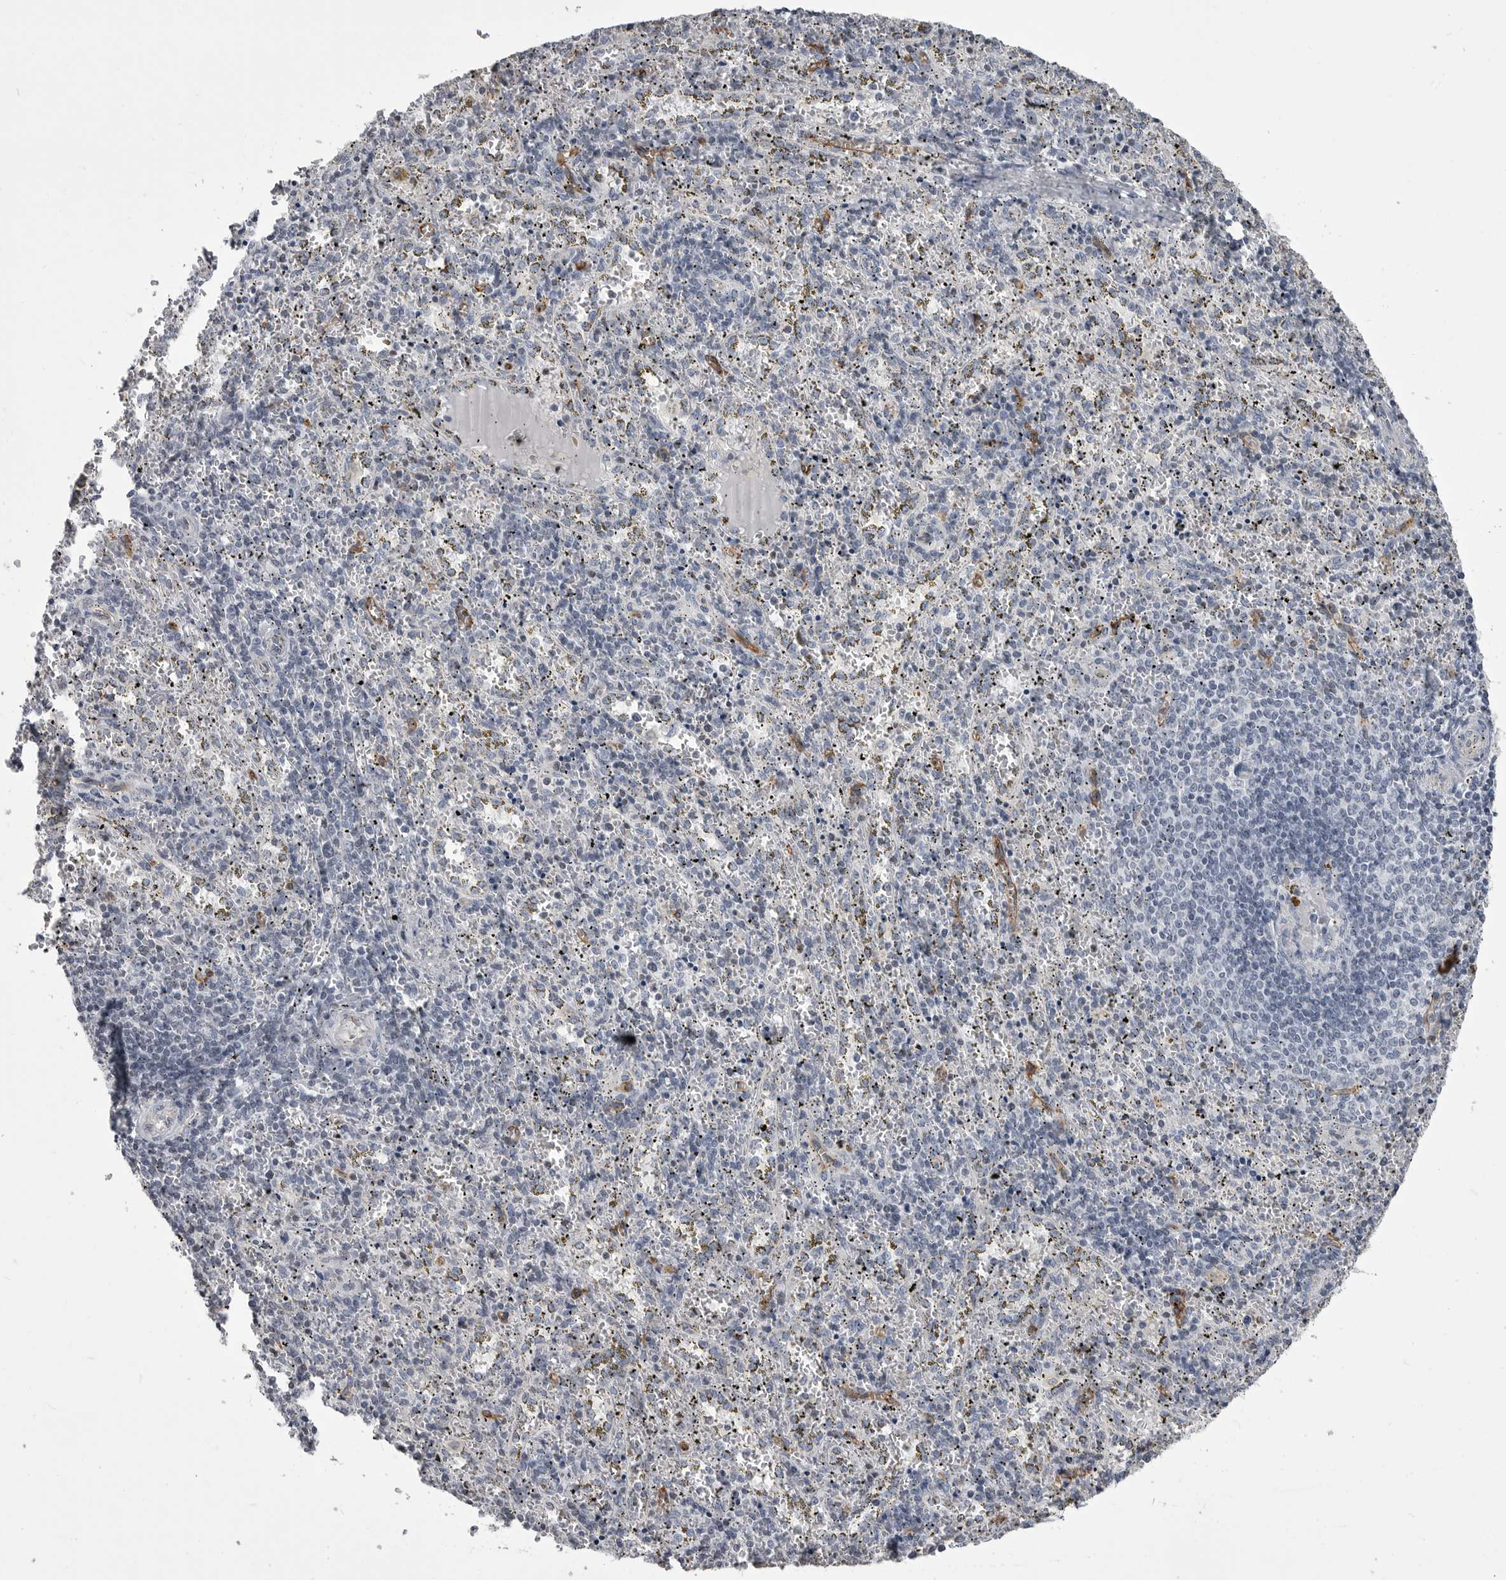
{"staining": {"intensity": "weak", "quantity": "<25%", "location": "nuclear"}, "tissue": "spleen", "cell_type": "Cells in red pulp", "image_type": "normal", "snomed": [{"axis": "morphology", "description": "Normal tissue, NOS"}, {"axis": "topography", "description": "Spleen"}], "caption": "Immunohistochemistry (IHC) micrograph of normal spleen: spleen stained with DAB shows no significant protein expression in cells in red pulp.", "gene": "OPLAH", "patient": {"sex": "male", "age": 11}}